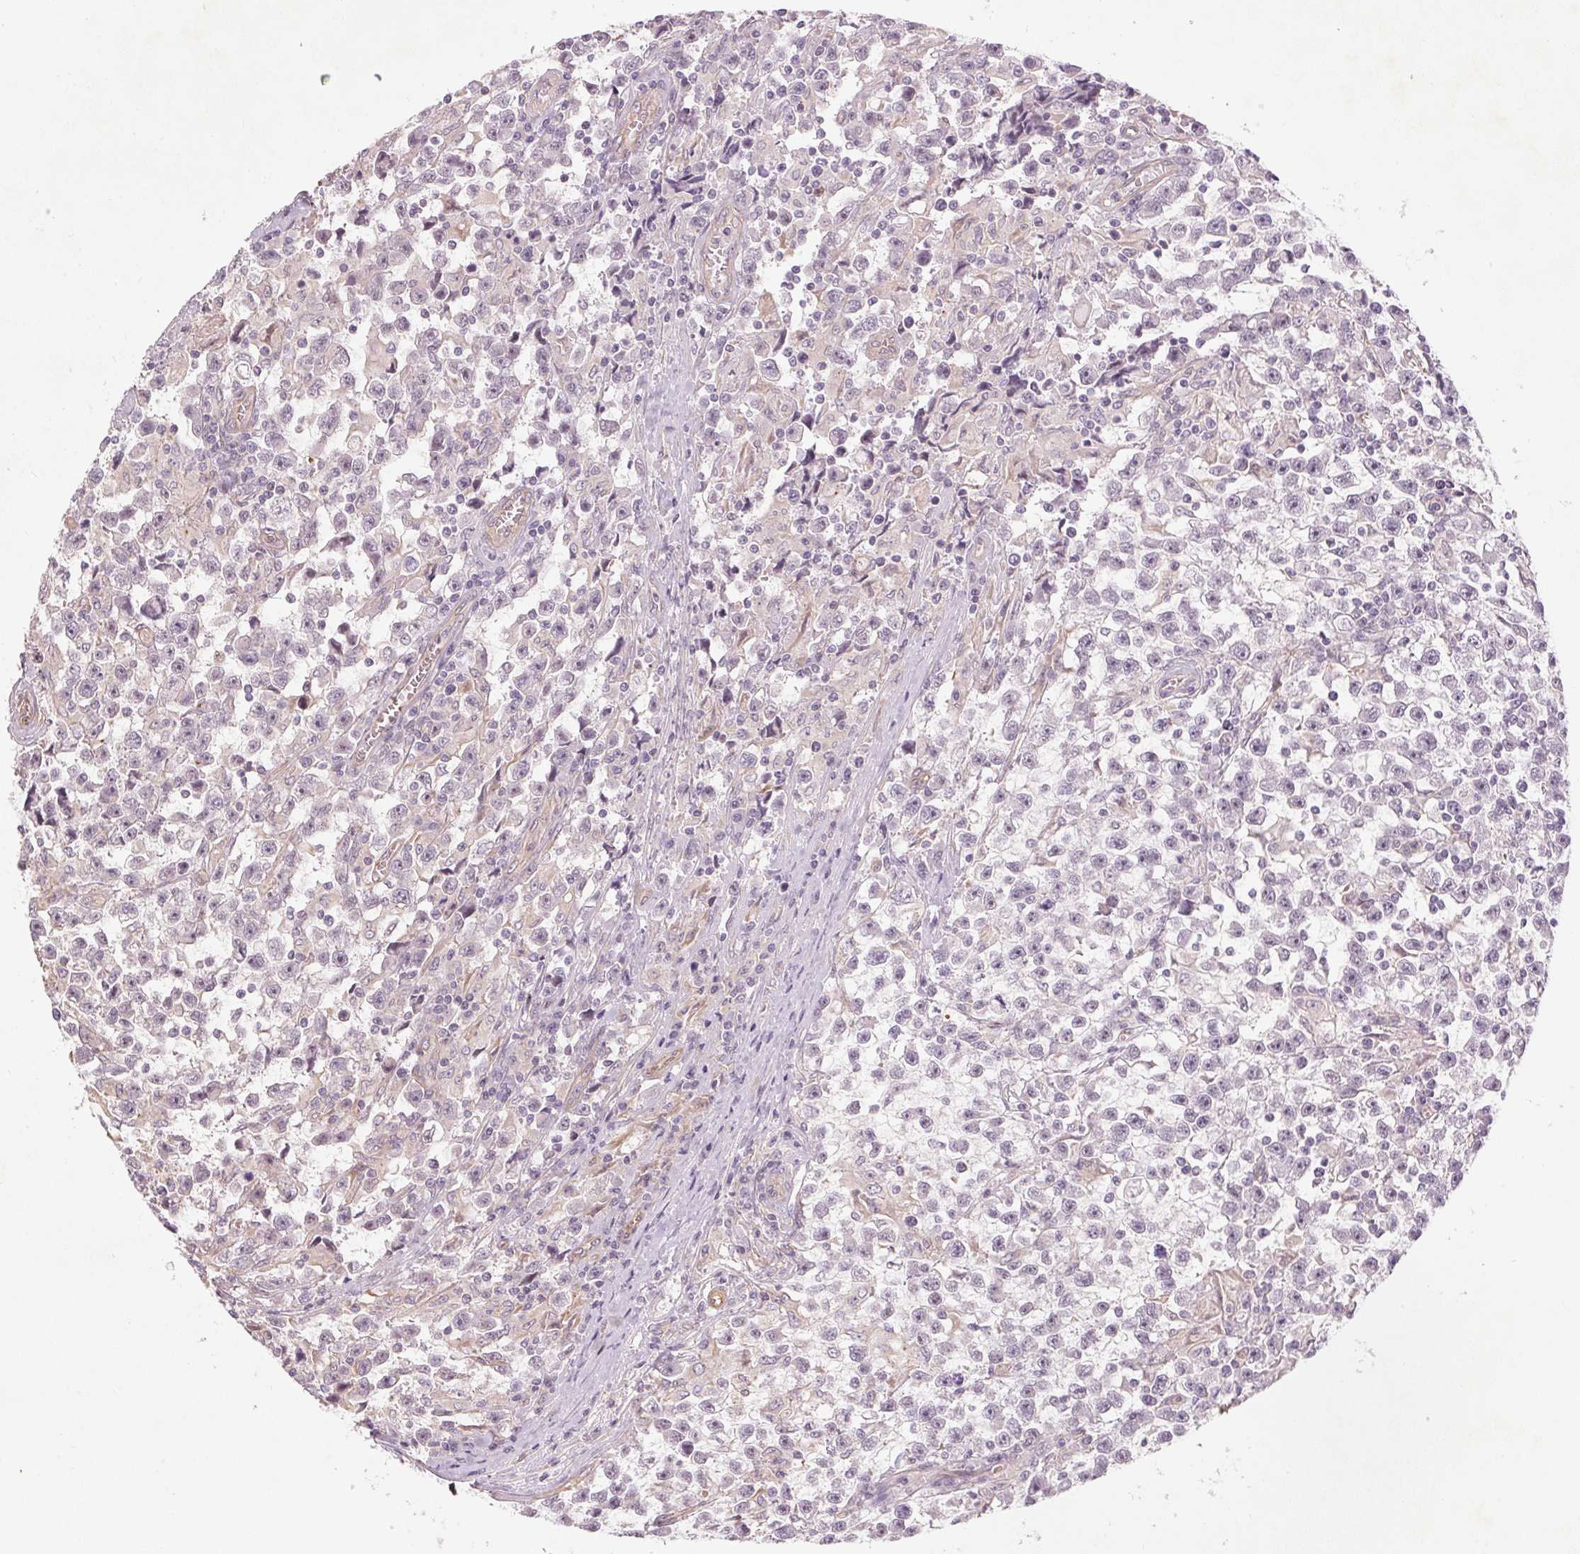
{"staining": {"intensity": "negative", "quantity": "none", "location": "none"}, "tissue": "testis cancer", "cell_type": "Tumor cells", "image_type": "cancer", "snomed": [{"axis": "morphology", "description": "Seminoma, NOS"}, {"axis": "topography", "description": "Testis"}], "caption": "Immunohistochemical staining of testis cancer displays no significant staining in tumor cells.", "gene": "CCSER1", "patient": {"sex": "male", "age": 31}}